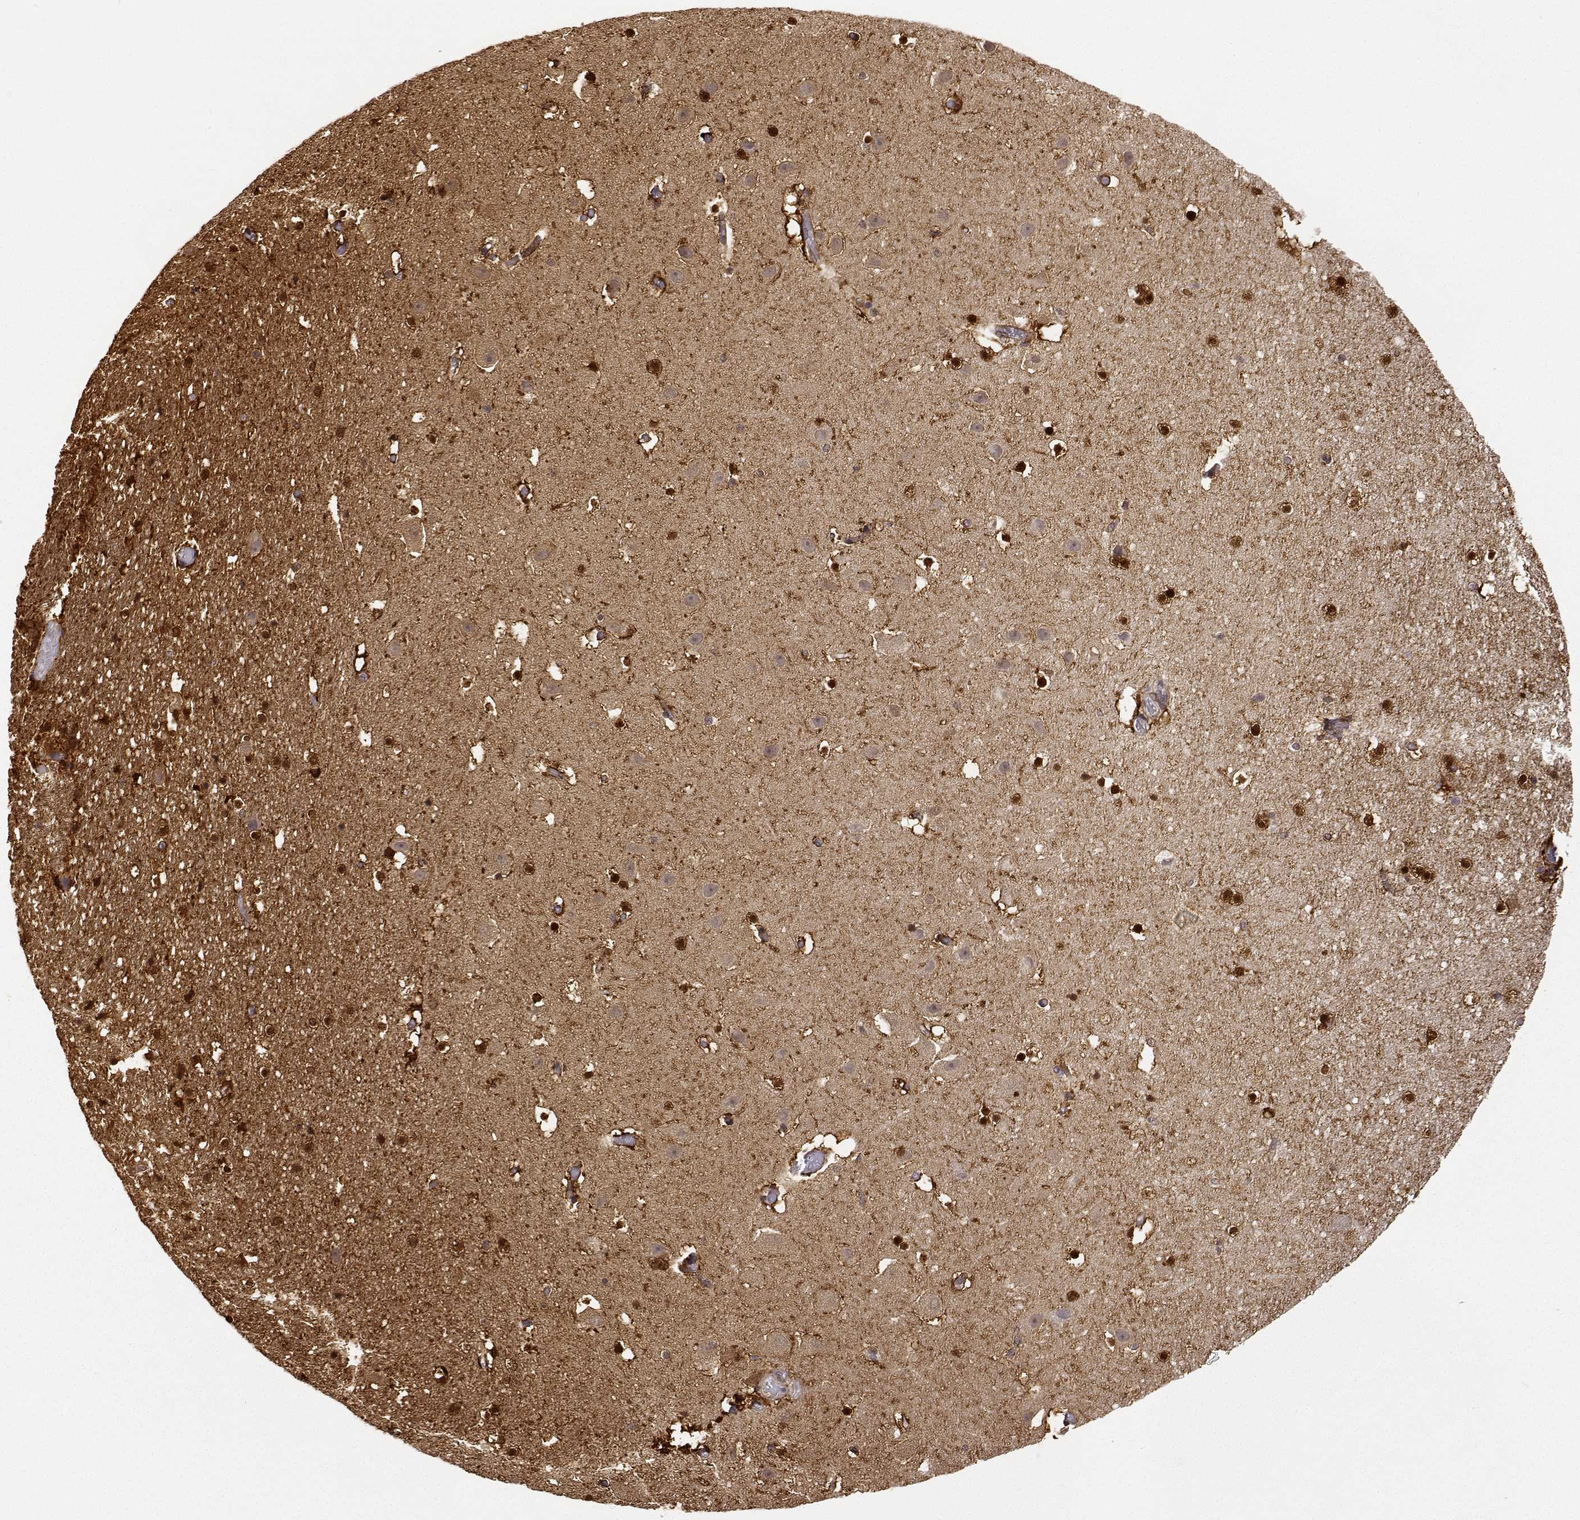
{"staining": {"intensity": "strong", "quantity": ">75%", "location": "cytoplasmic/membranous,nuclear"}, "tissue": "hippocampus", "cell_type": "Glial cells", "image_type": "normal", "snomed": [{"axis": "morphology", "description": "Normal tissue, NOS"}, {"axis": "topography", "description": "Hippocampus"}], "caption": "Brown immunohistochemical staining in benign human hippocampus reveals strong cytoplasmic/membranous,nuclear expression in approximately >75% of glial cells.", "gene": "PHGDH", "patient": {"sex": "male", "age": 26}}